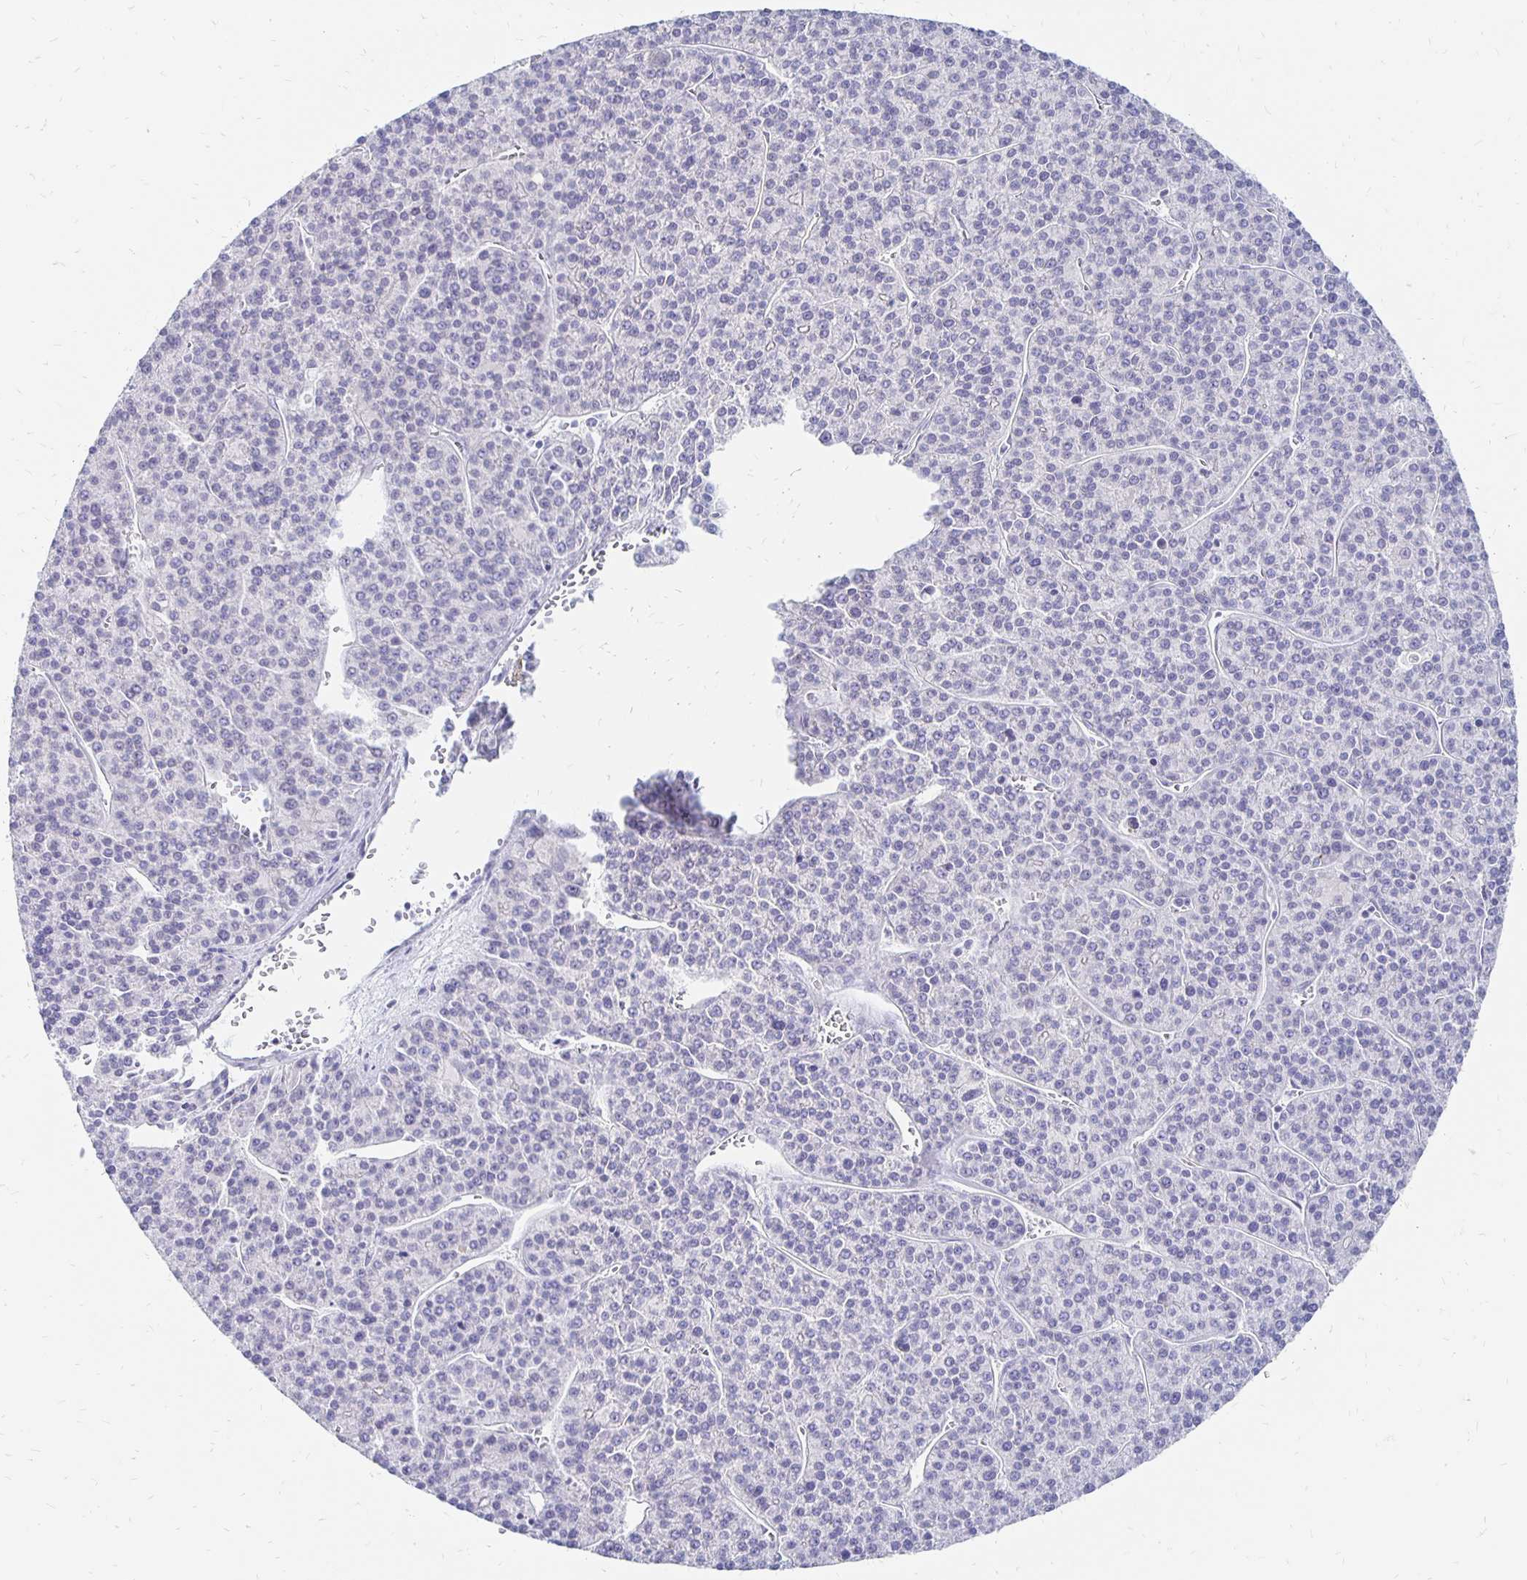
{"staining": {"intensity": "negative", "quantity": "none", "location": "none"}, "tissue": "liver cancer", "cell_type": "Tumor cells", "image_type": "cancer", "snomed": [{"axis": "morphology", "description": "Carcinoma, Hepatocellular, NOS"}, {"axis": "topography", "description": "Liver"}], "caption": "DAB immunohistochemical staining of liver hepatocellular carcinoma shows no significant staining in tumor cells.", "gene": "SYT2", "patient": {"sex": "female", "age": 58}}